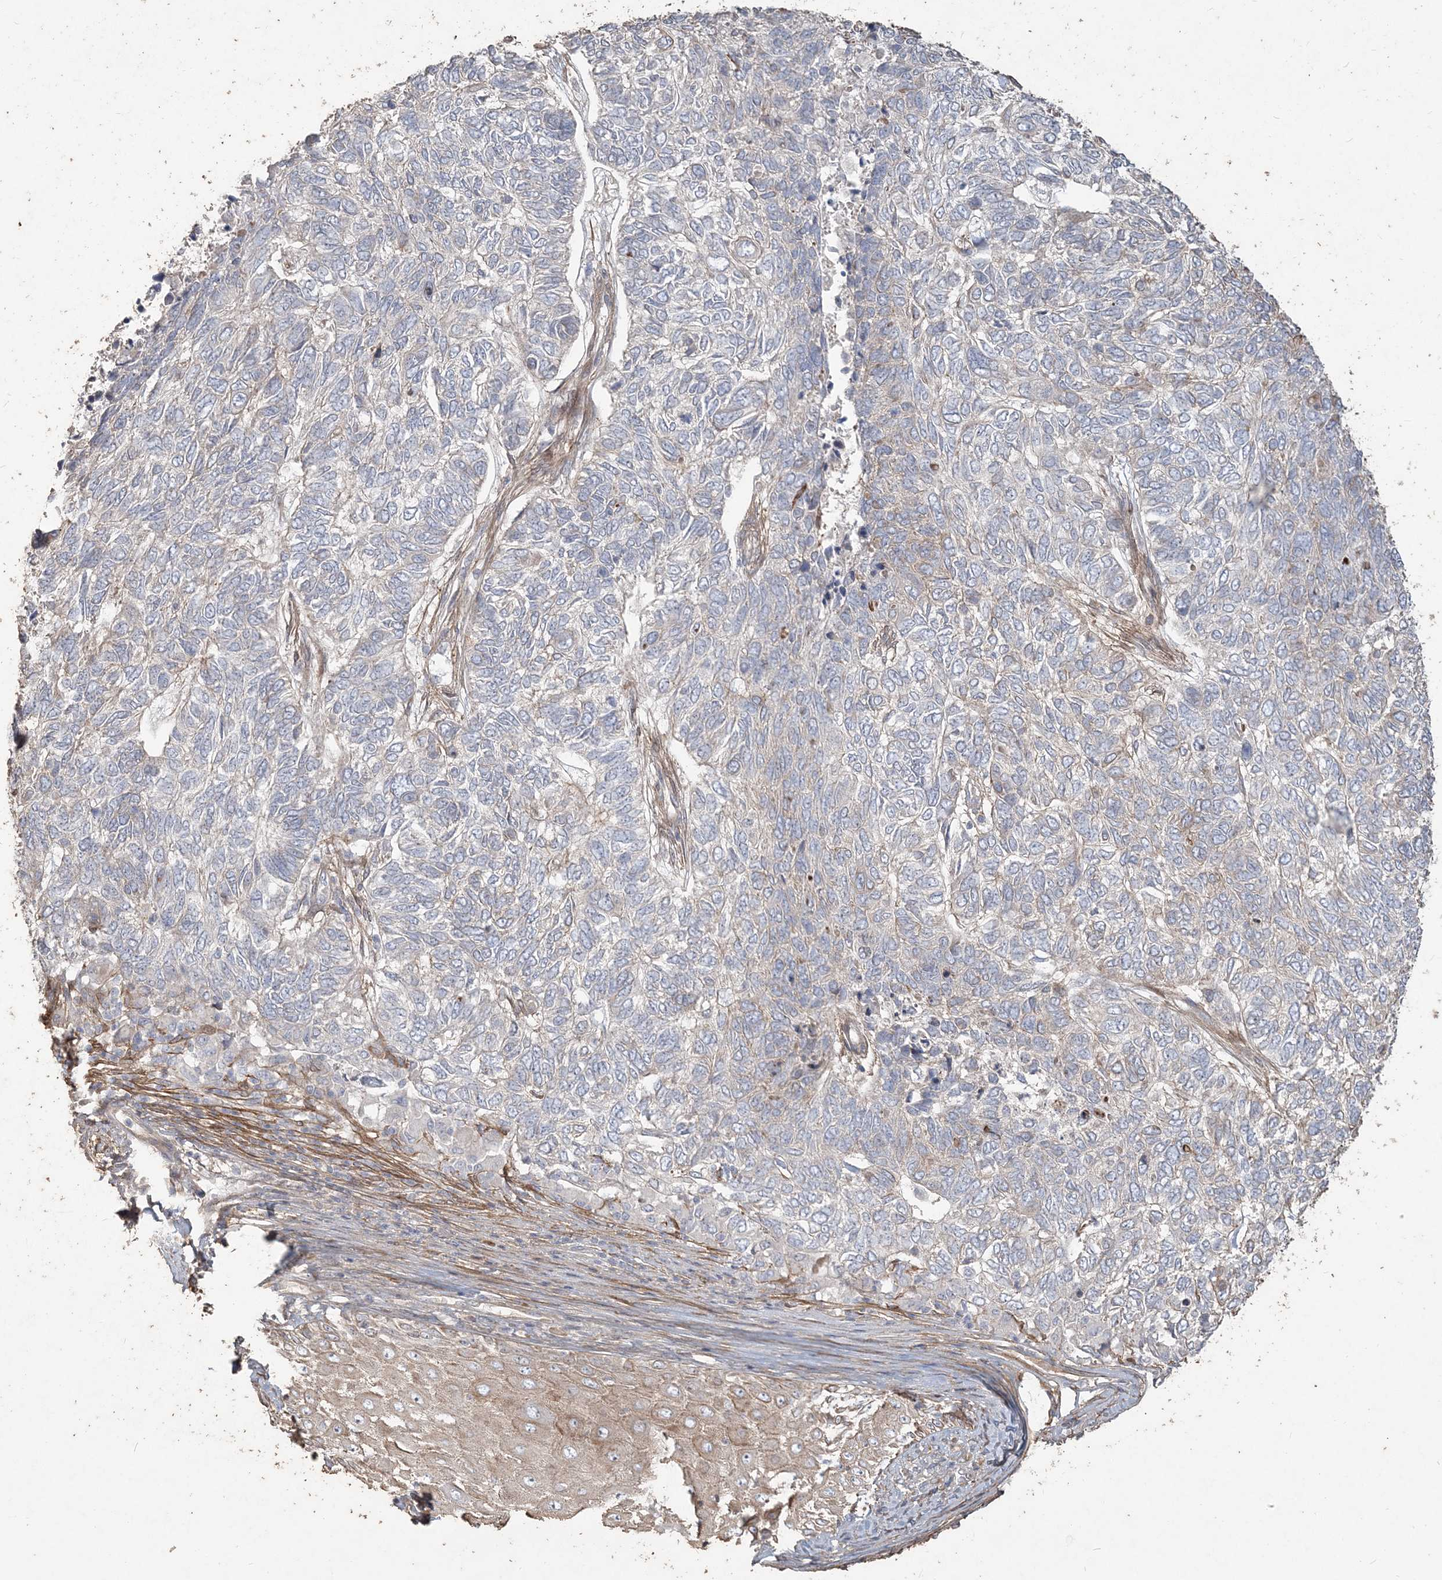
{"staining": {"intensity": "negative", "quantity": "none", "location": "none"}, "tissue": "skin cancer", "cell_type": "Tumor cells", "image_type": "cancer", "snomed": [{"axis": "morphology", "description": "Basal cell carcinoma"}, {"axis": "topography", "description": "Skin"}], "caption": "Human skin basal cell carcinoma stained for a protein using immunohistochemistry (IHC) shows no staining in tumor cells.", "gene": "RNF145", "patient": {"sex": "female", "age": 65}}